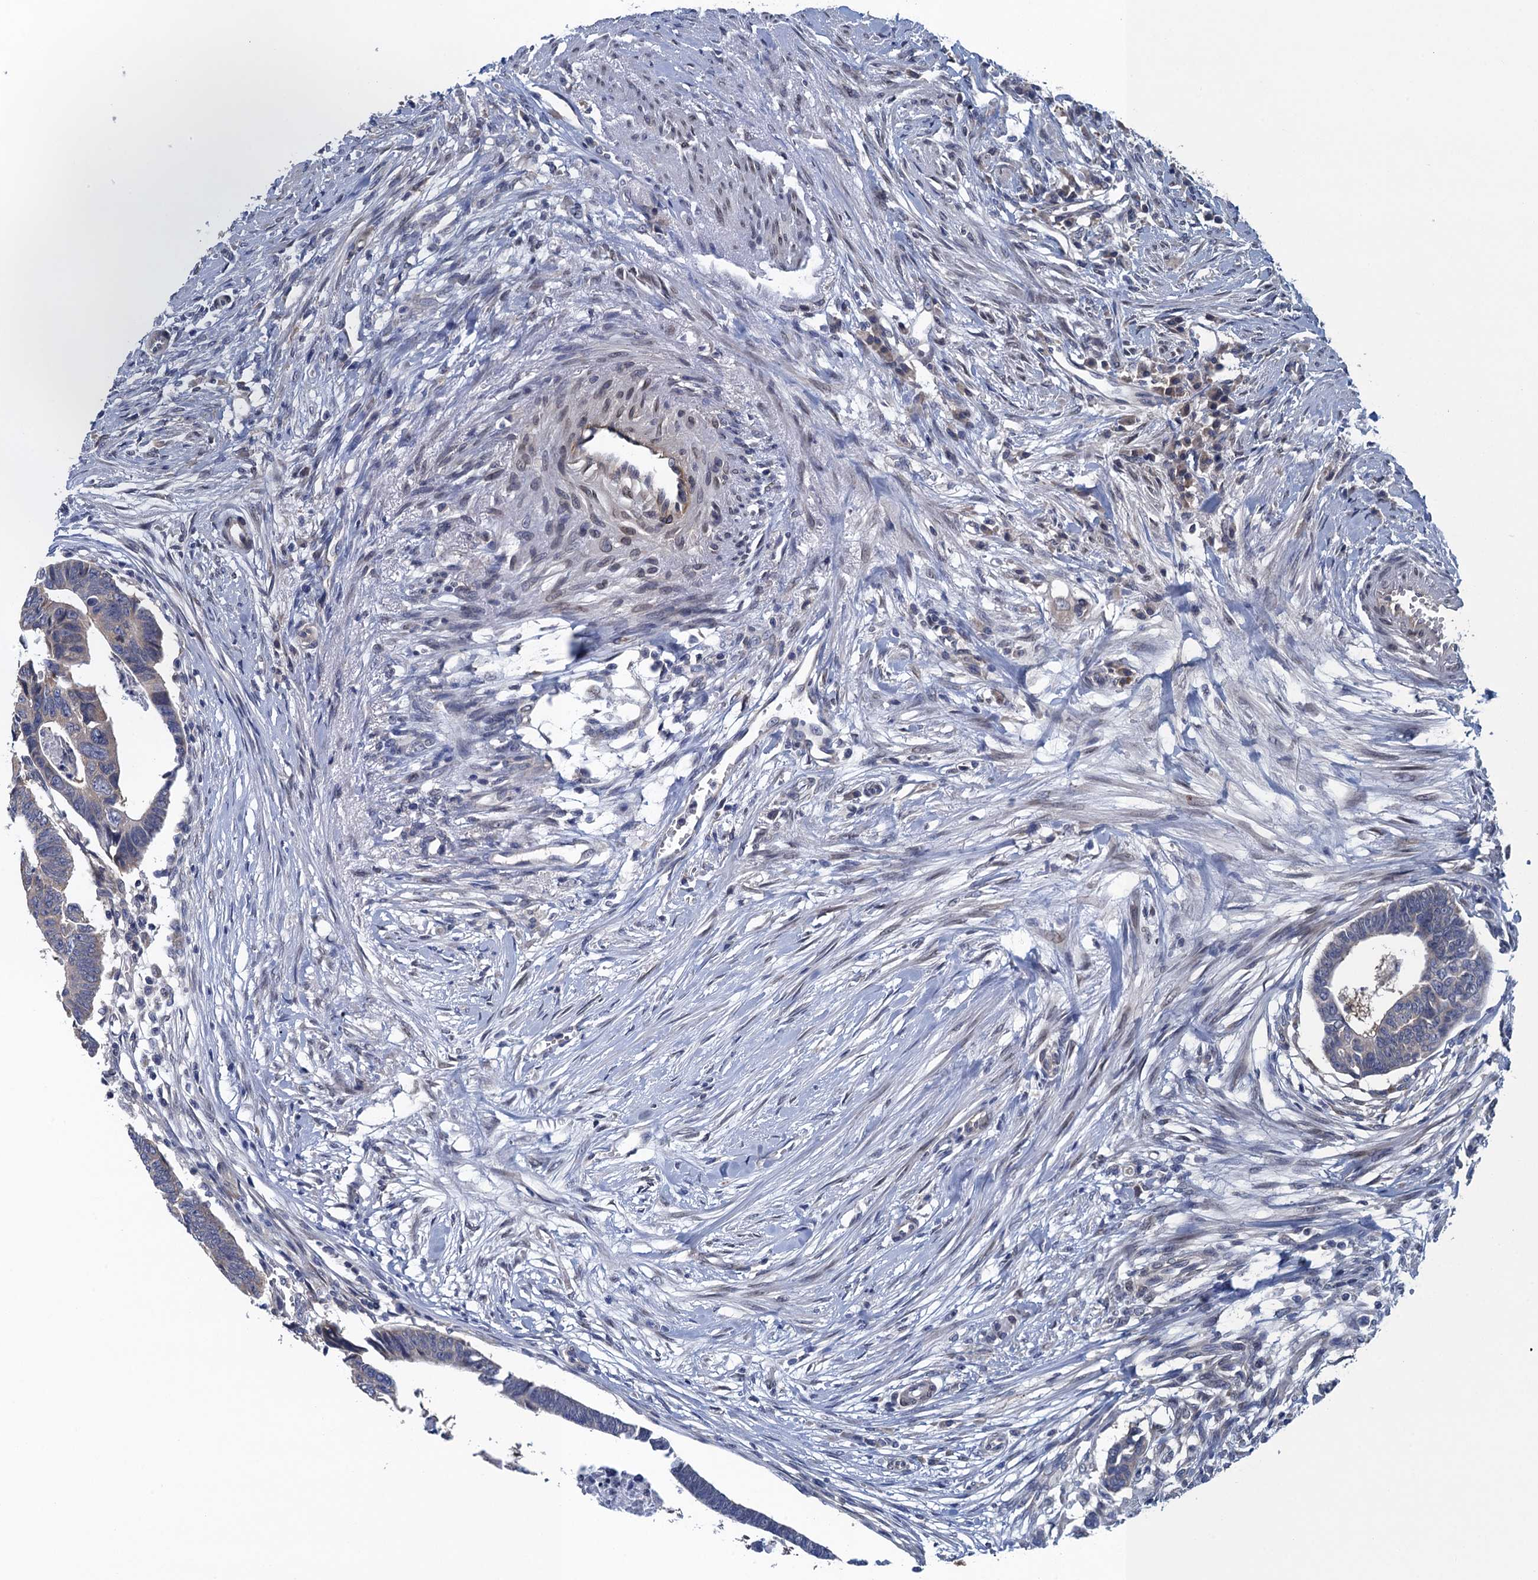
{"staining": {"intensity": "negative", "quantity": "none", "location": "none"}, "tissue": "colorectal cancer", "cell_type": "Tumor cells", "image_type": "cancer", "snomed": [{"axis": "morphology", "description": "Adenocarcinoma, NOS"}, {"axis": "topography", "description": "Rectum"}], "caption": "The photomicrograph demonstrates no staining of tumor cells in colorectal adenocarcinoma.", "gene": "CTU2", "patient": {"sex": "female", "age": 65}}